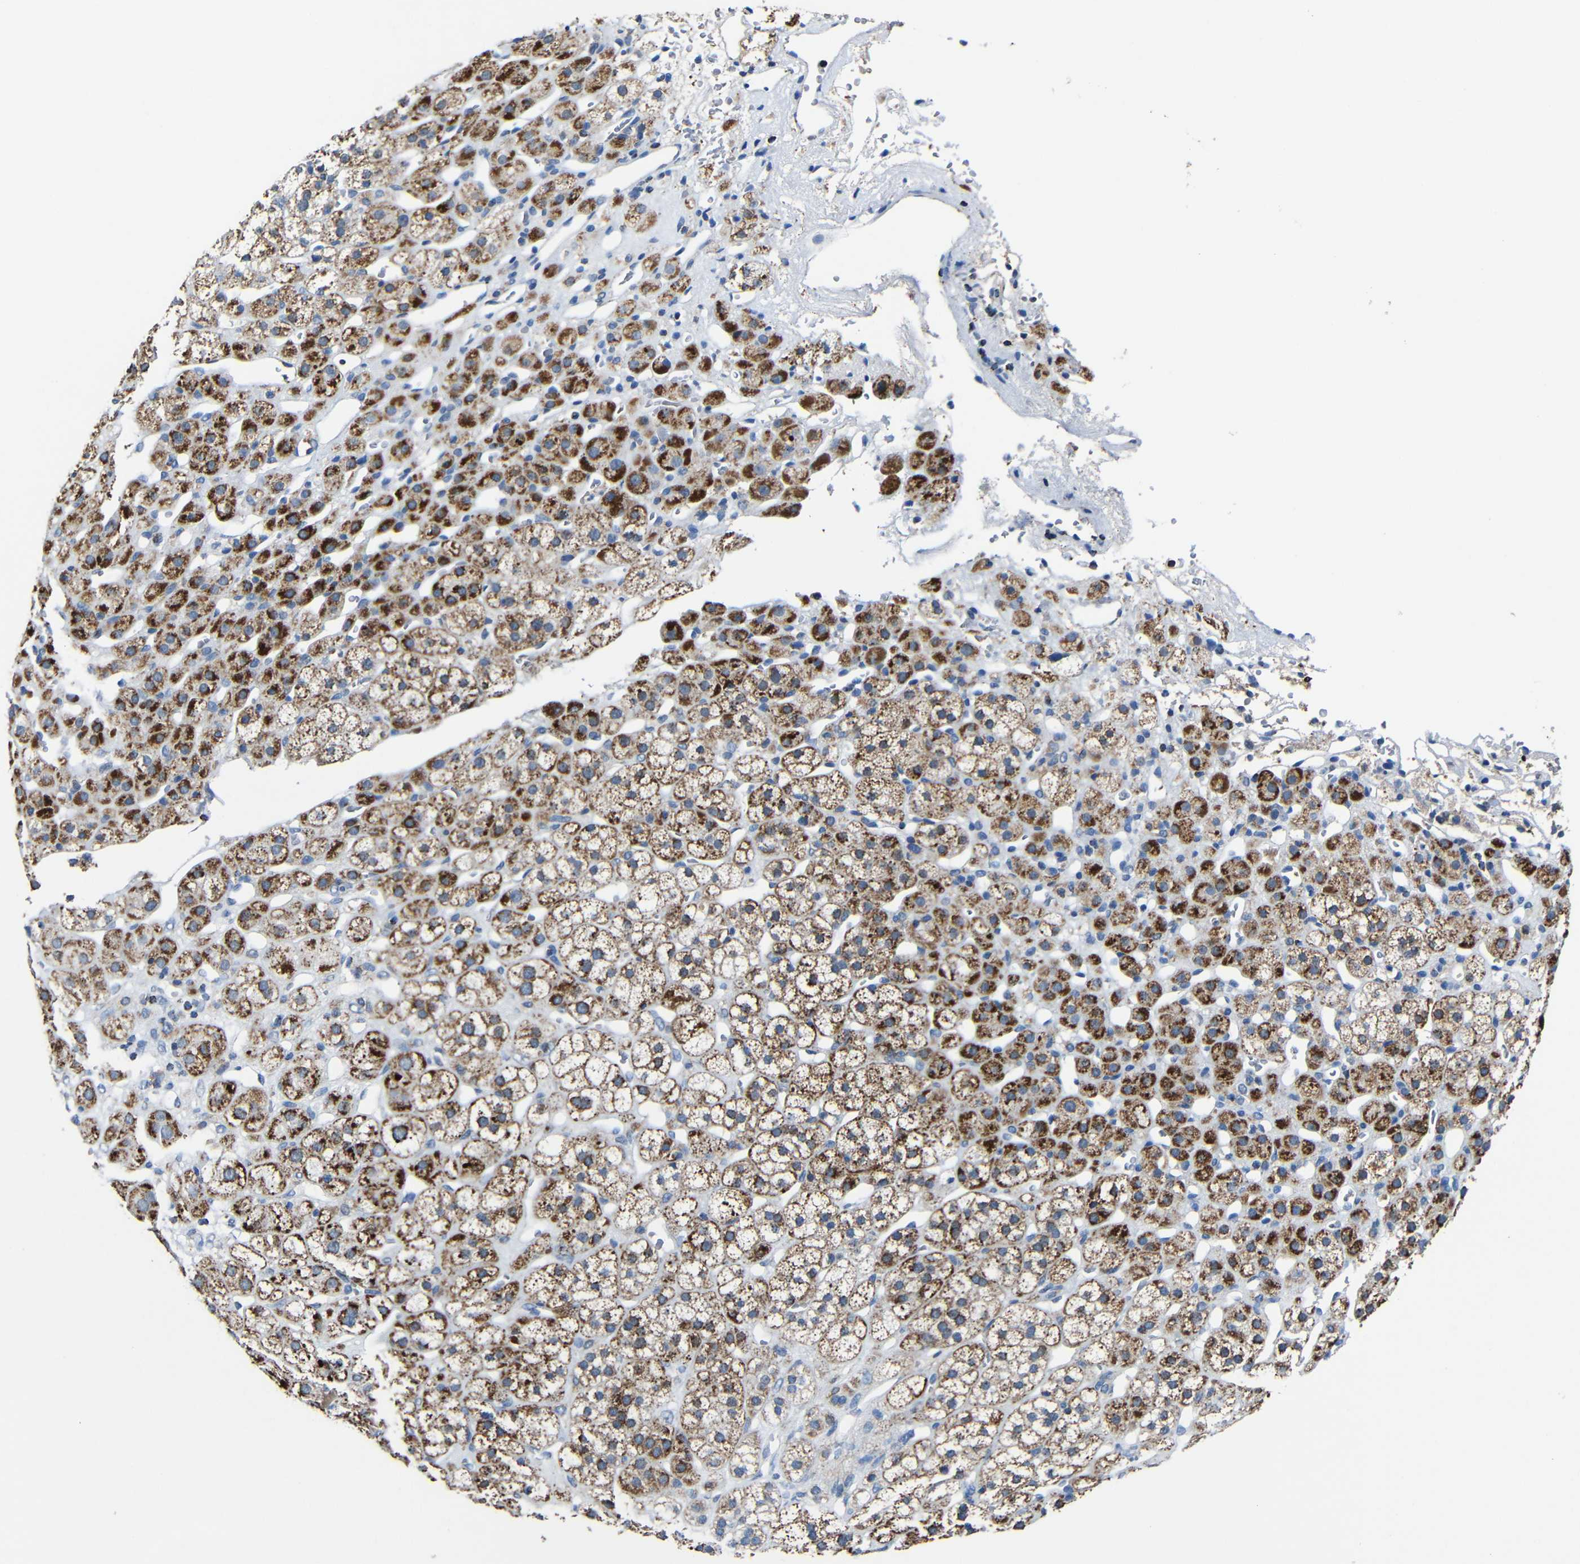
{"staining": {"intensity": "strong", "quantity": ">75%", "location": "cytoplasmic/membranous"}, "tissue": "adrenal gland", "cell_type": "Glandular cells", "image_type": "normal", "snomed": [{"axis": "morphology", "description": "Normal tissue, NOS"}, {"axis": "topography", "description": "Adrenal gland"}], "caption": "An IHC image of benign tissue is shown. Protein staining in brown shows strong cytoplasmic/membranous positivity in adrenal gland within glandular cells.", "gene": "CA5B", "patient": {"sex": "male", "age": 56}}